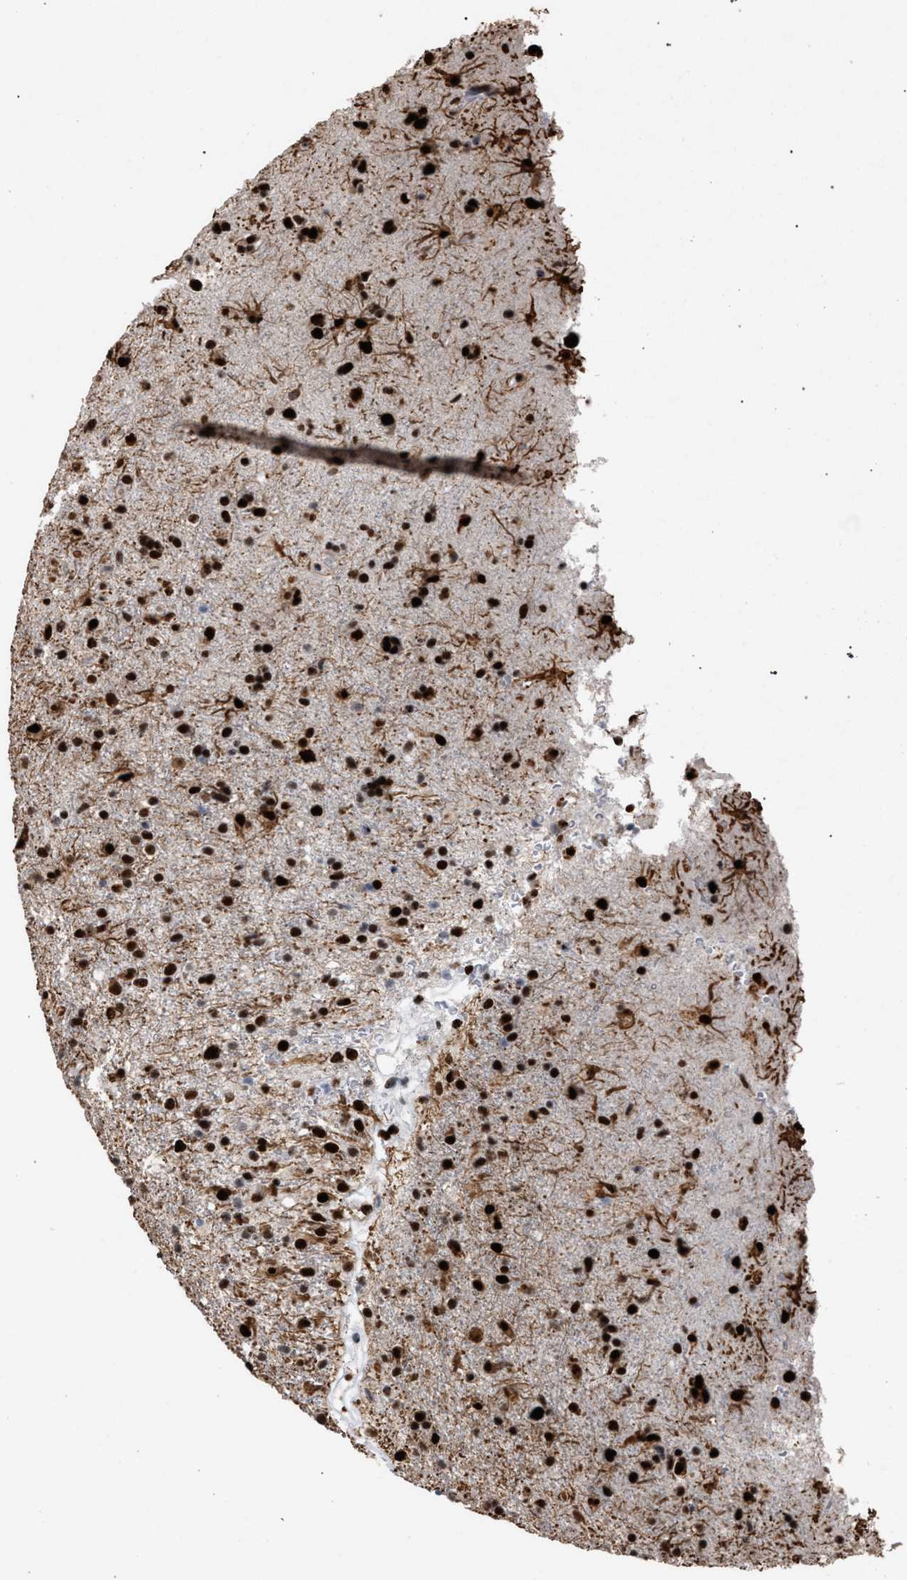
{"staining": {"intensity": "strong", "quantity": ">75%", "location": "nuclear"}, "tissue": "glioma", "cell_type": "Tumor cells", "image_type": "cancer", "snomed": [{"axis": "morphology", "description": "Glioma, malignant, Low grade"}, {"axis": "topography", "description": "Brain"}], "caption": "This is an image of immunohistochemistry (IHC) staining of glioma, which shows strong staining in the nuclear of tumor cells.", "gene": "TP53BP1", "patient": {"sex": "male", "age": 65}}